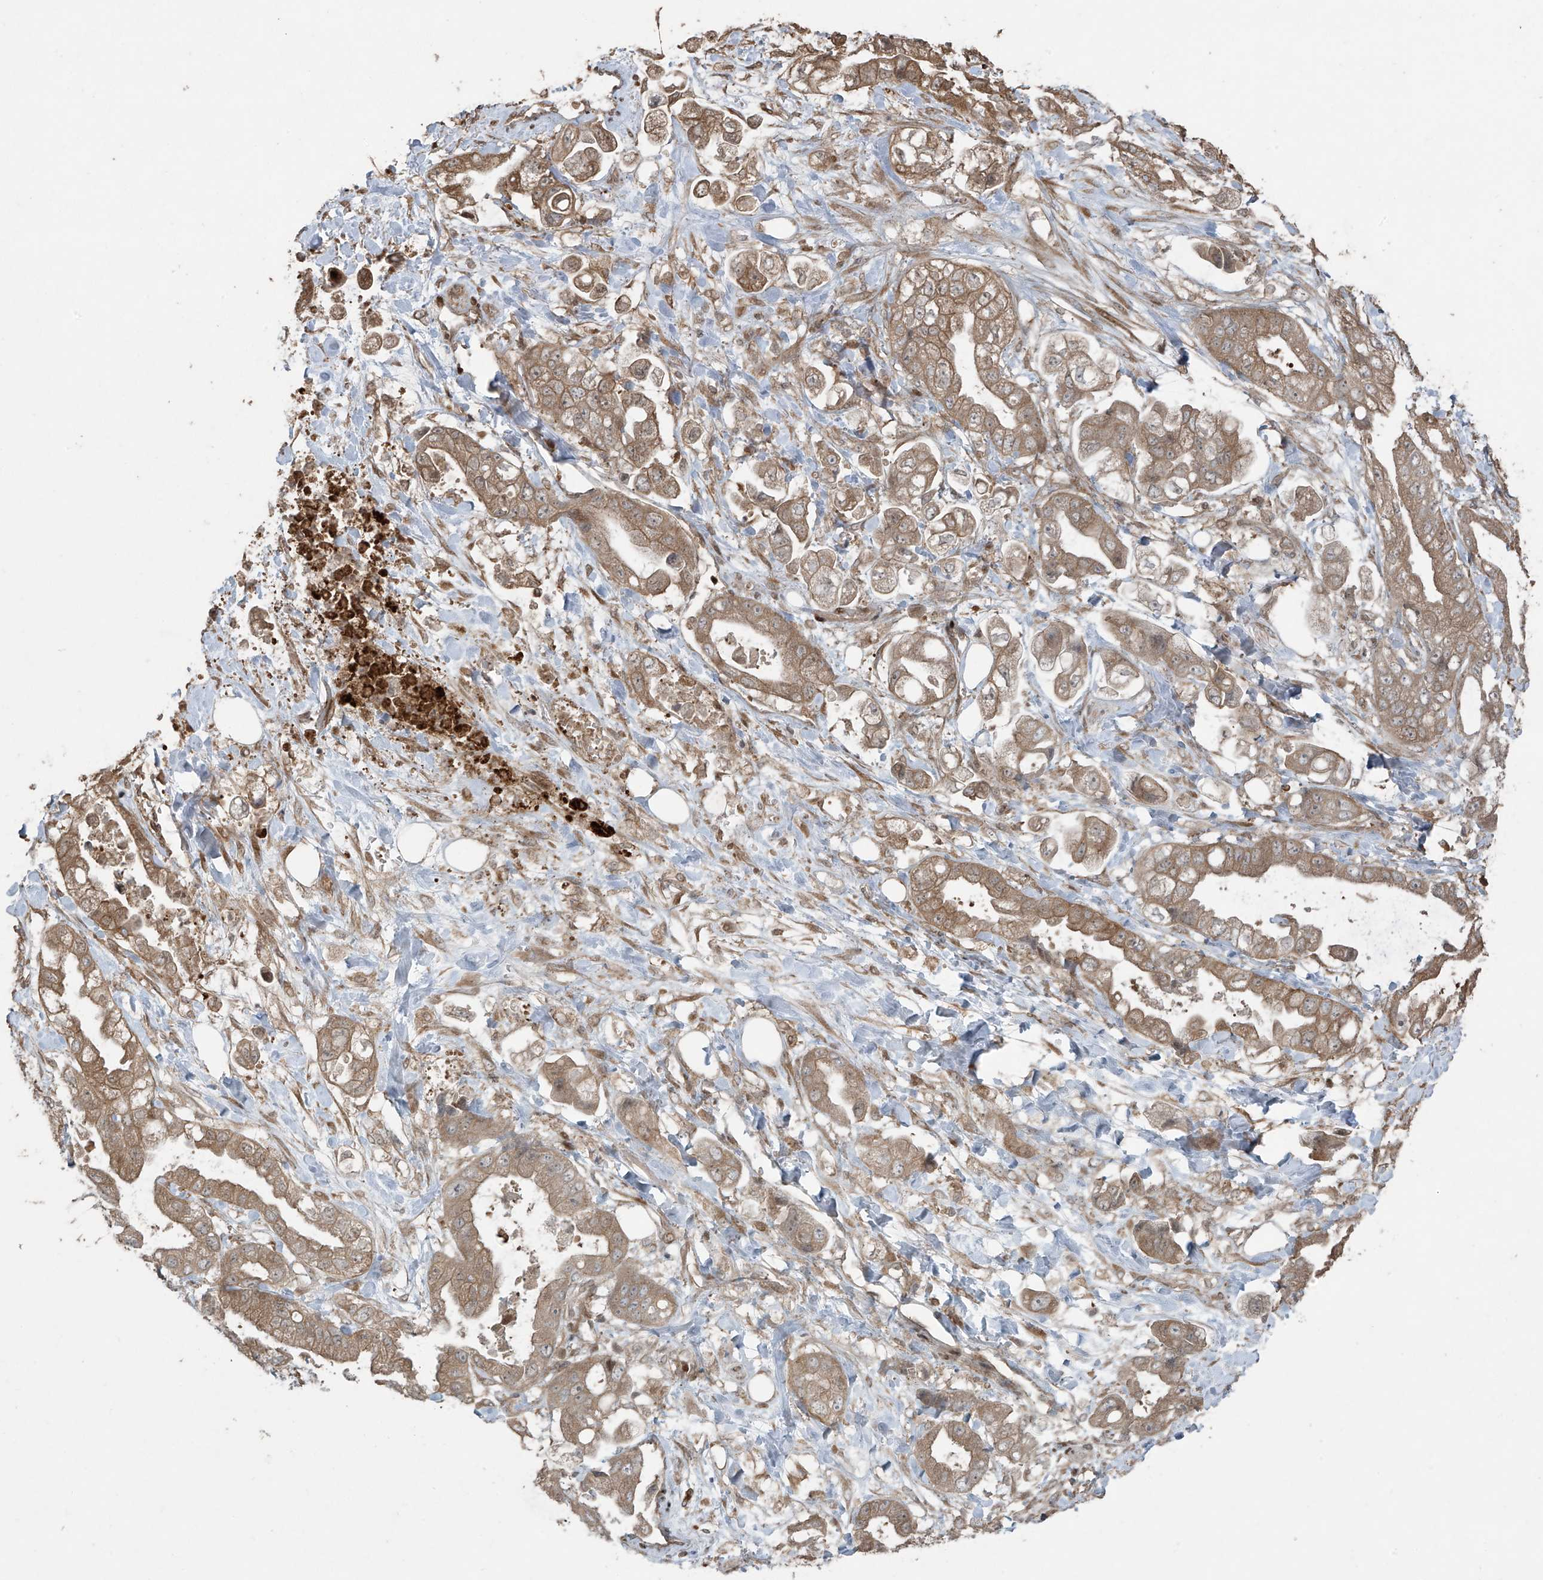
{"staining": {"intensity": "moderate", "quantity": ">75%", "location": "cytoplasmic/membranous"}, "tissue": "stomach cancer", "cell_type": "Tumor cells", "image_type": "cancer", "snomed": [{"axis": "morphology", "description": "Adenocarcinoma, NOS"}, {"axis": "topography", "description": "Stomach"}], "caption": "Stomach cancer stained with a protein marker shows moderate staining in tumor cells.", "gene": "TTC22", "patient": {"sex": "male", "age": 62}}